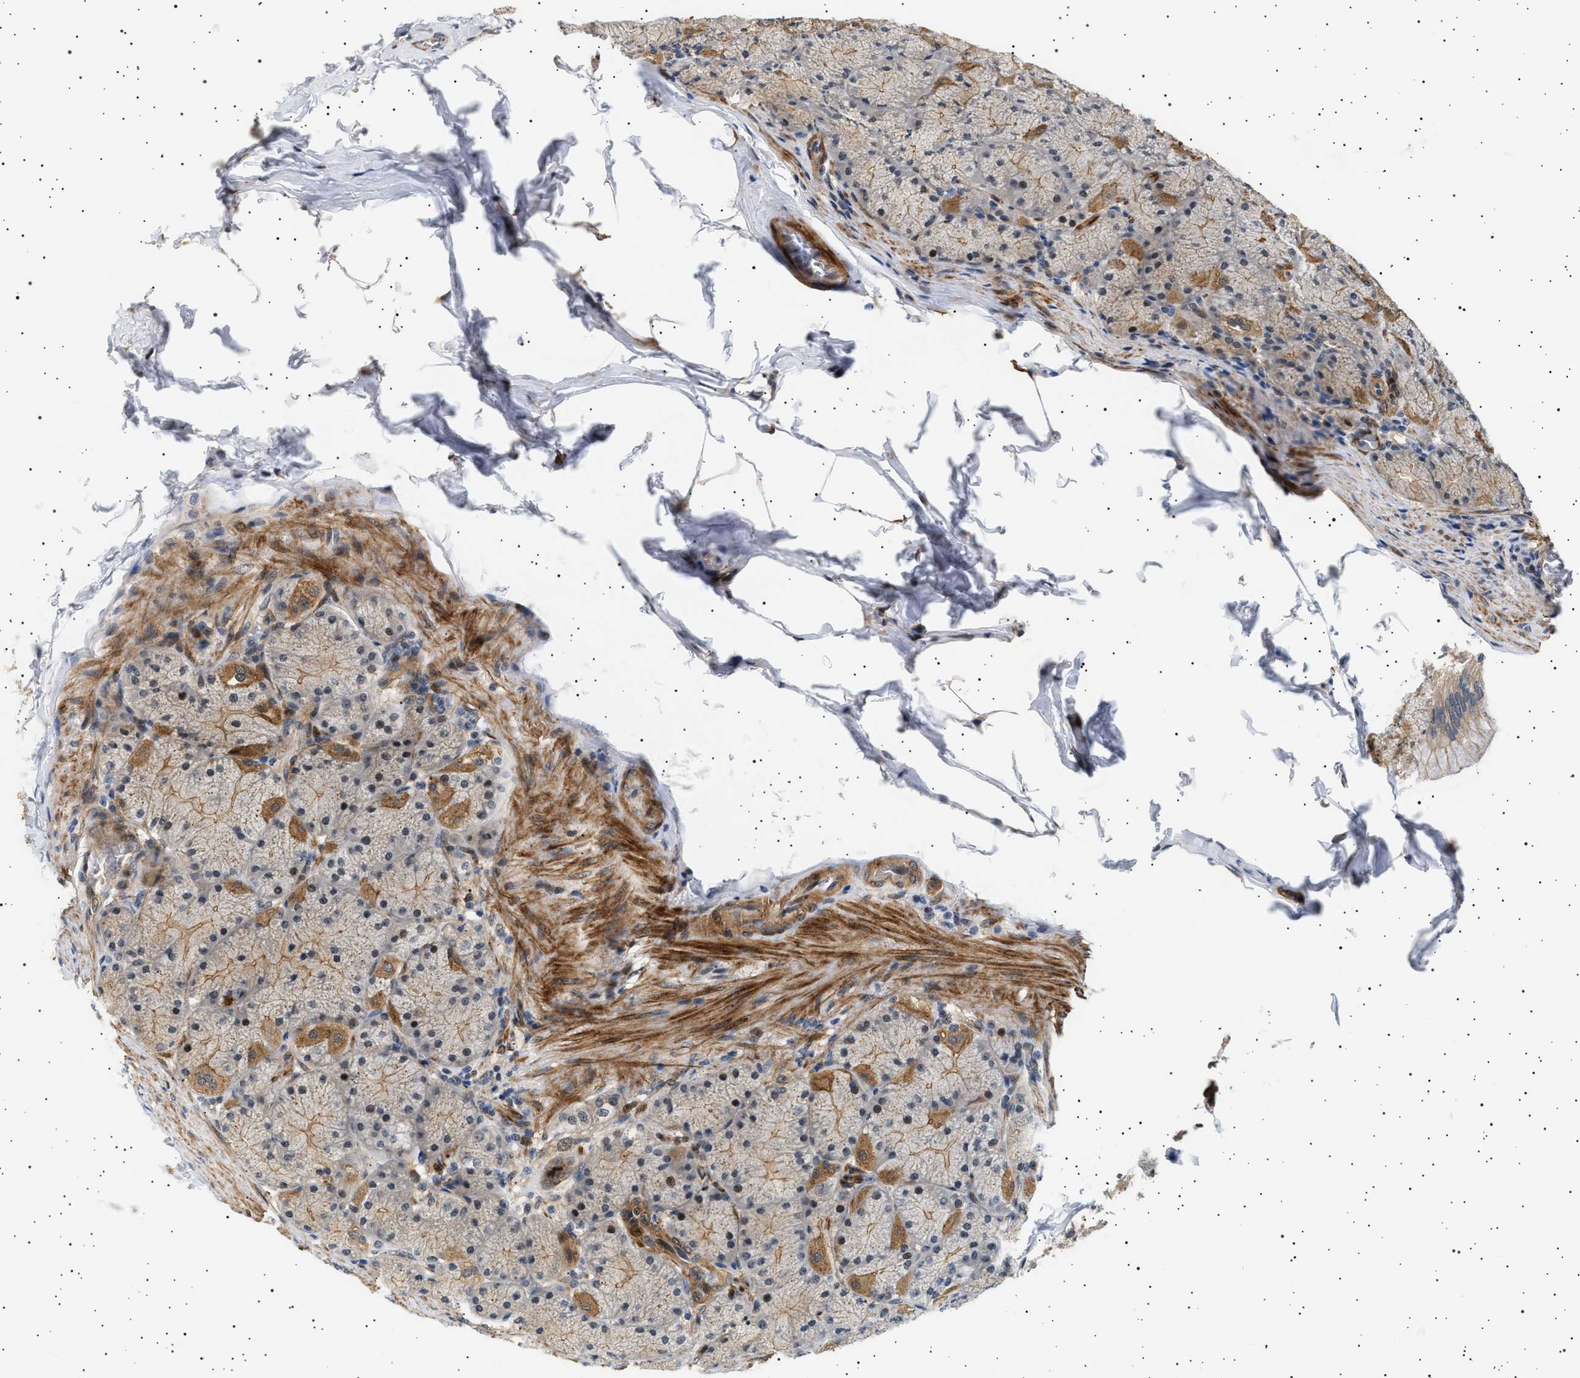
{"staining": {"intensity": "moderate", "quantity": "25%-75%", "location": "cytoplasmic/membranous,nuclear"}, "tissue": "stomach", "cell_type": "Glandular cells", "image_type": "normal", "snomed": [{"axis": "morphology", "description": "Normal tissue, NOS"}, {"axis": "topography", "description": "Stomach, upper"}], "caption": "This is a histology image of IHC staining of benign stomach, which shows moderate staining in the cytoplasmic/membranous,nuclear of glandular cells.", "gene": "BAG3", "patient": {"sex": "female", "age": 56}}